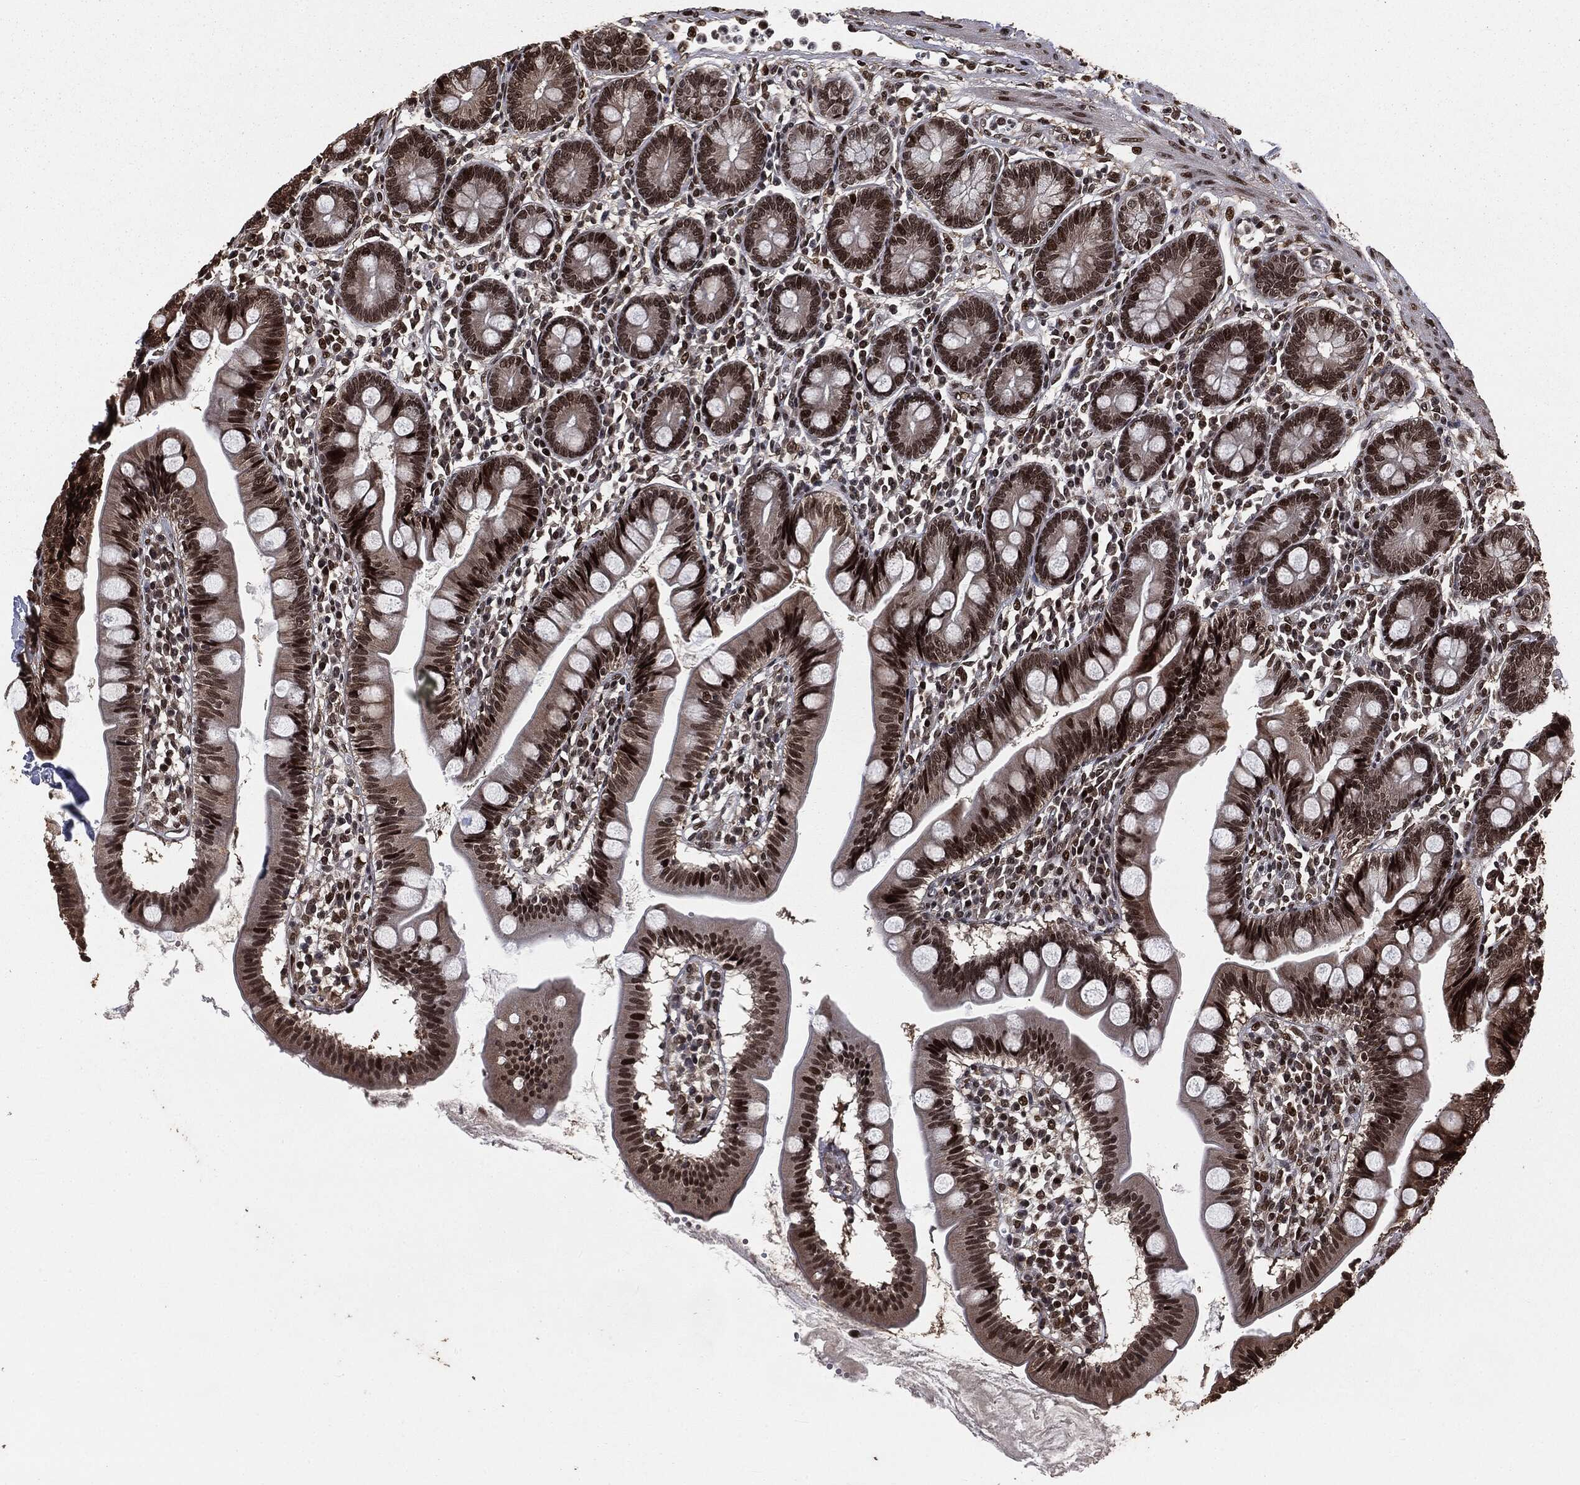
{"staining": {"intensity": "strong", "quantity": ">75%", "location": "nuclear"}, "tissue": "small intestine", "cell_type": "Glandular cells", "image_type": "normal", "snomed": [{"axis": "morphology", "description": "Normal tissue, NOS"}, {"axis": "topography", "description": "Small intestine"}], "caption": "A micrograph of small intestine stained for a protein demonstrates strong nuclear brown staining in glandular cells.", "gene": "DVL2", "patient": {"sex": "male", "age": 88}}